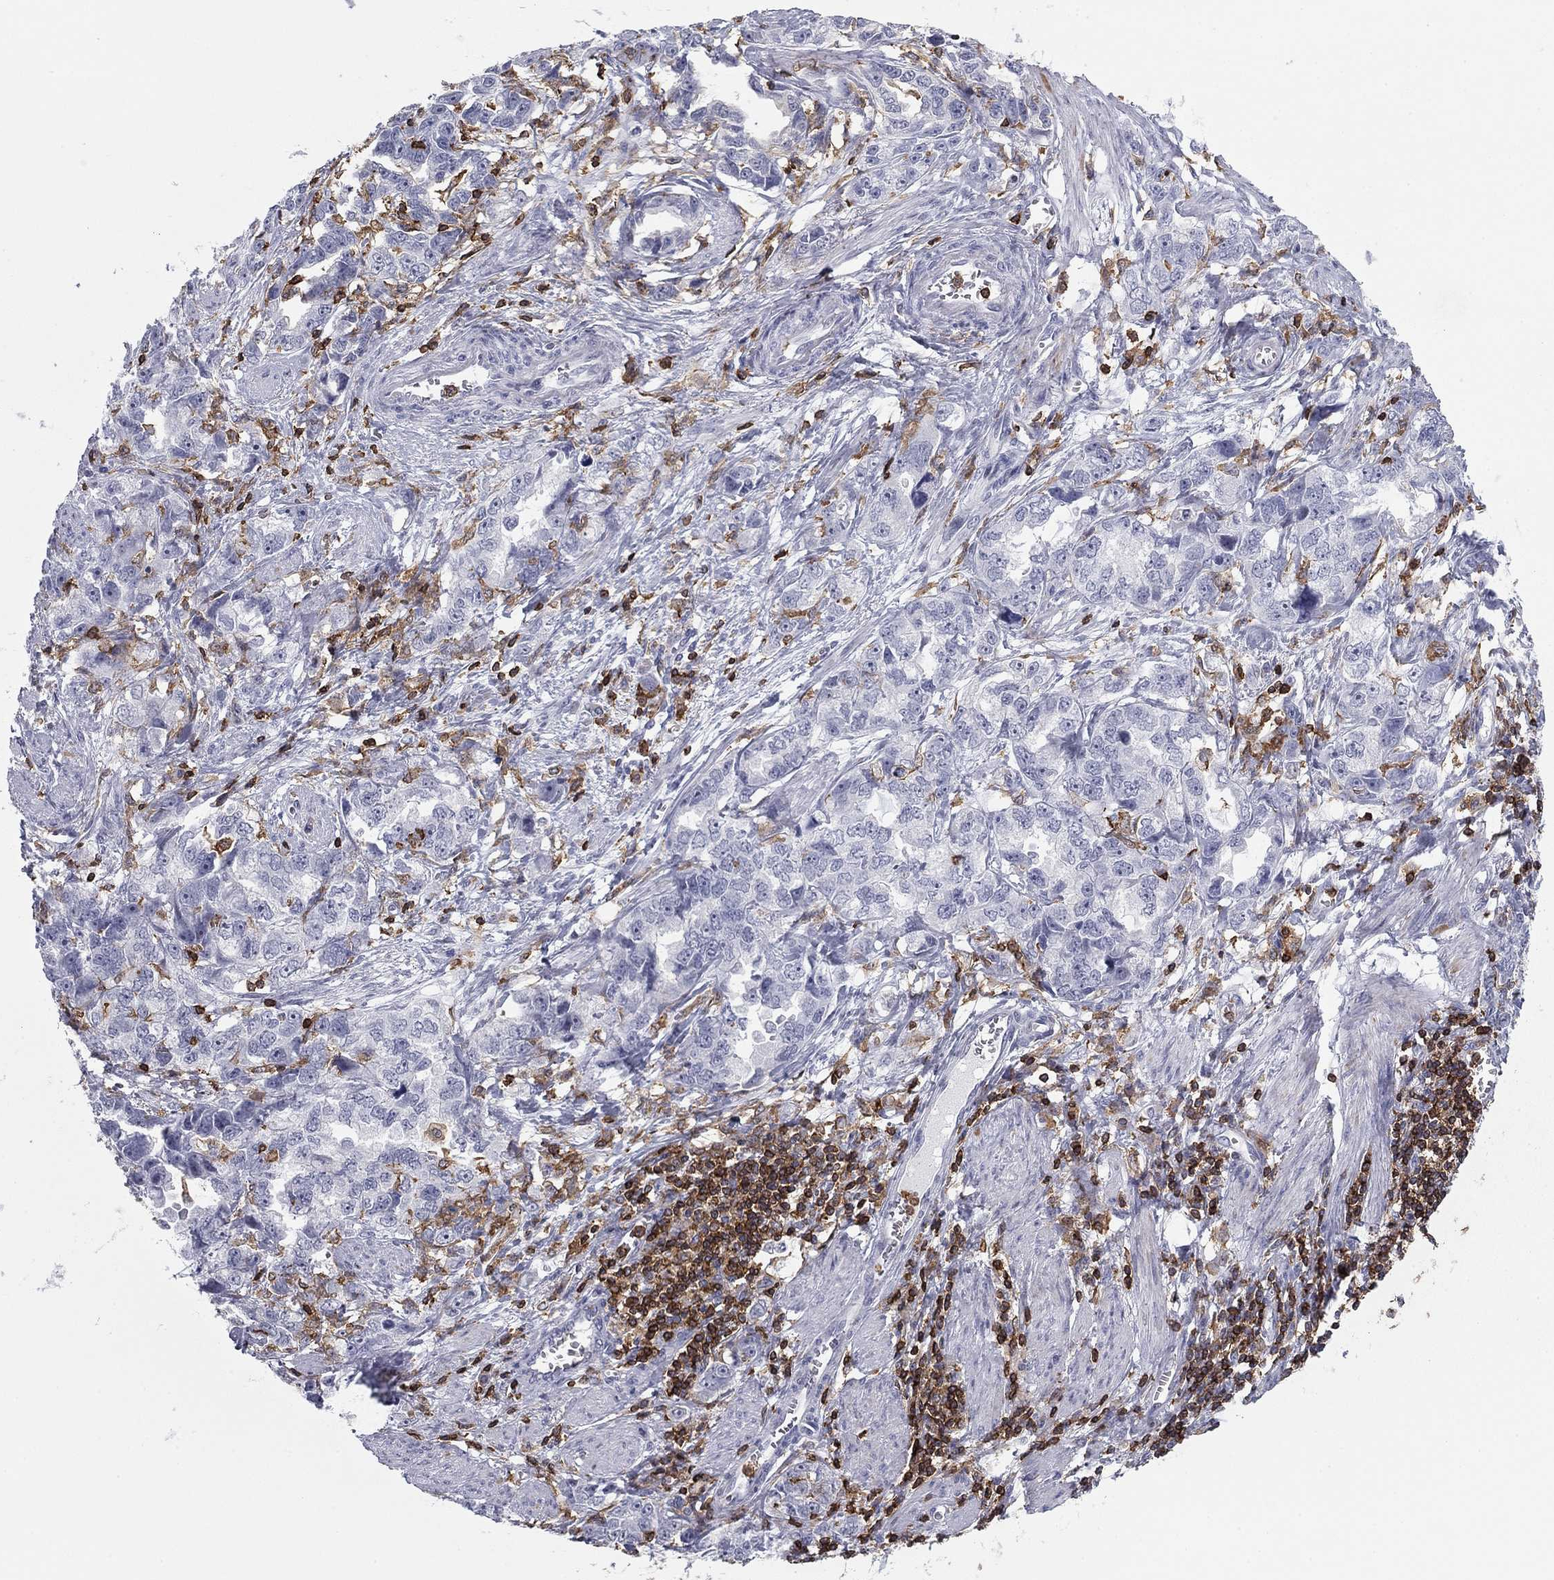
{"staining": {"intensity": "weak", "quantity": "<25%", "location": "cytoplasmic/membranous"}, "tissue": "ovarian cancer", "cell_type": "Tumor cells", "image_type": "cancer", "snomed": [{"axis": "morphology", "description": "Cystadenocarcinoma, serous, NOS"}, {"axis": "topography", "description": "Ovary"}], "caption": "A histopathology image of serous cystadenocarcinoma (ovarian) stained for a protein reveals no brown staining in tumor cells.", "gene": "ARHGAP27", "patient": {"sex": "female", "age": 51}}